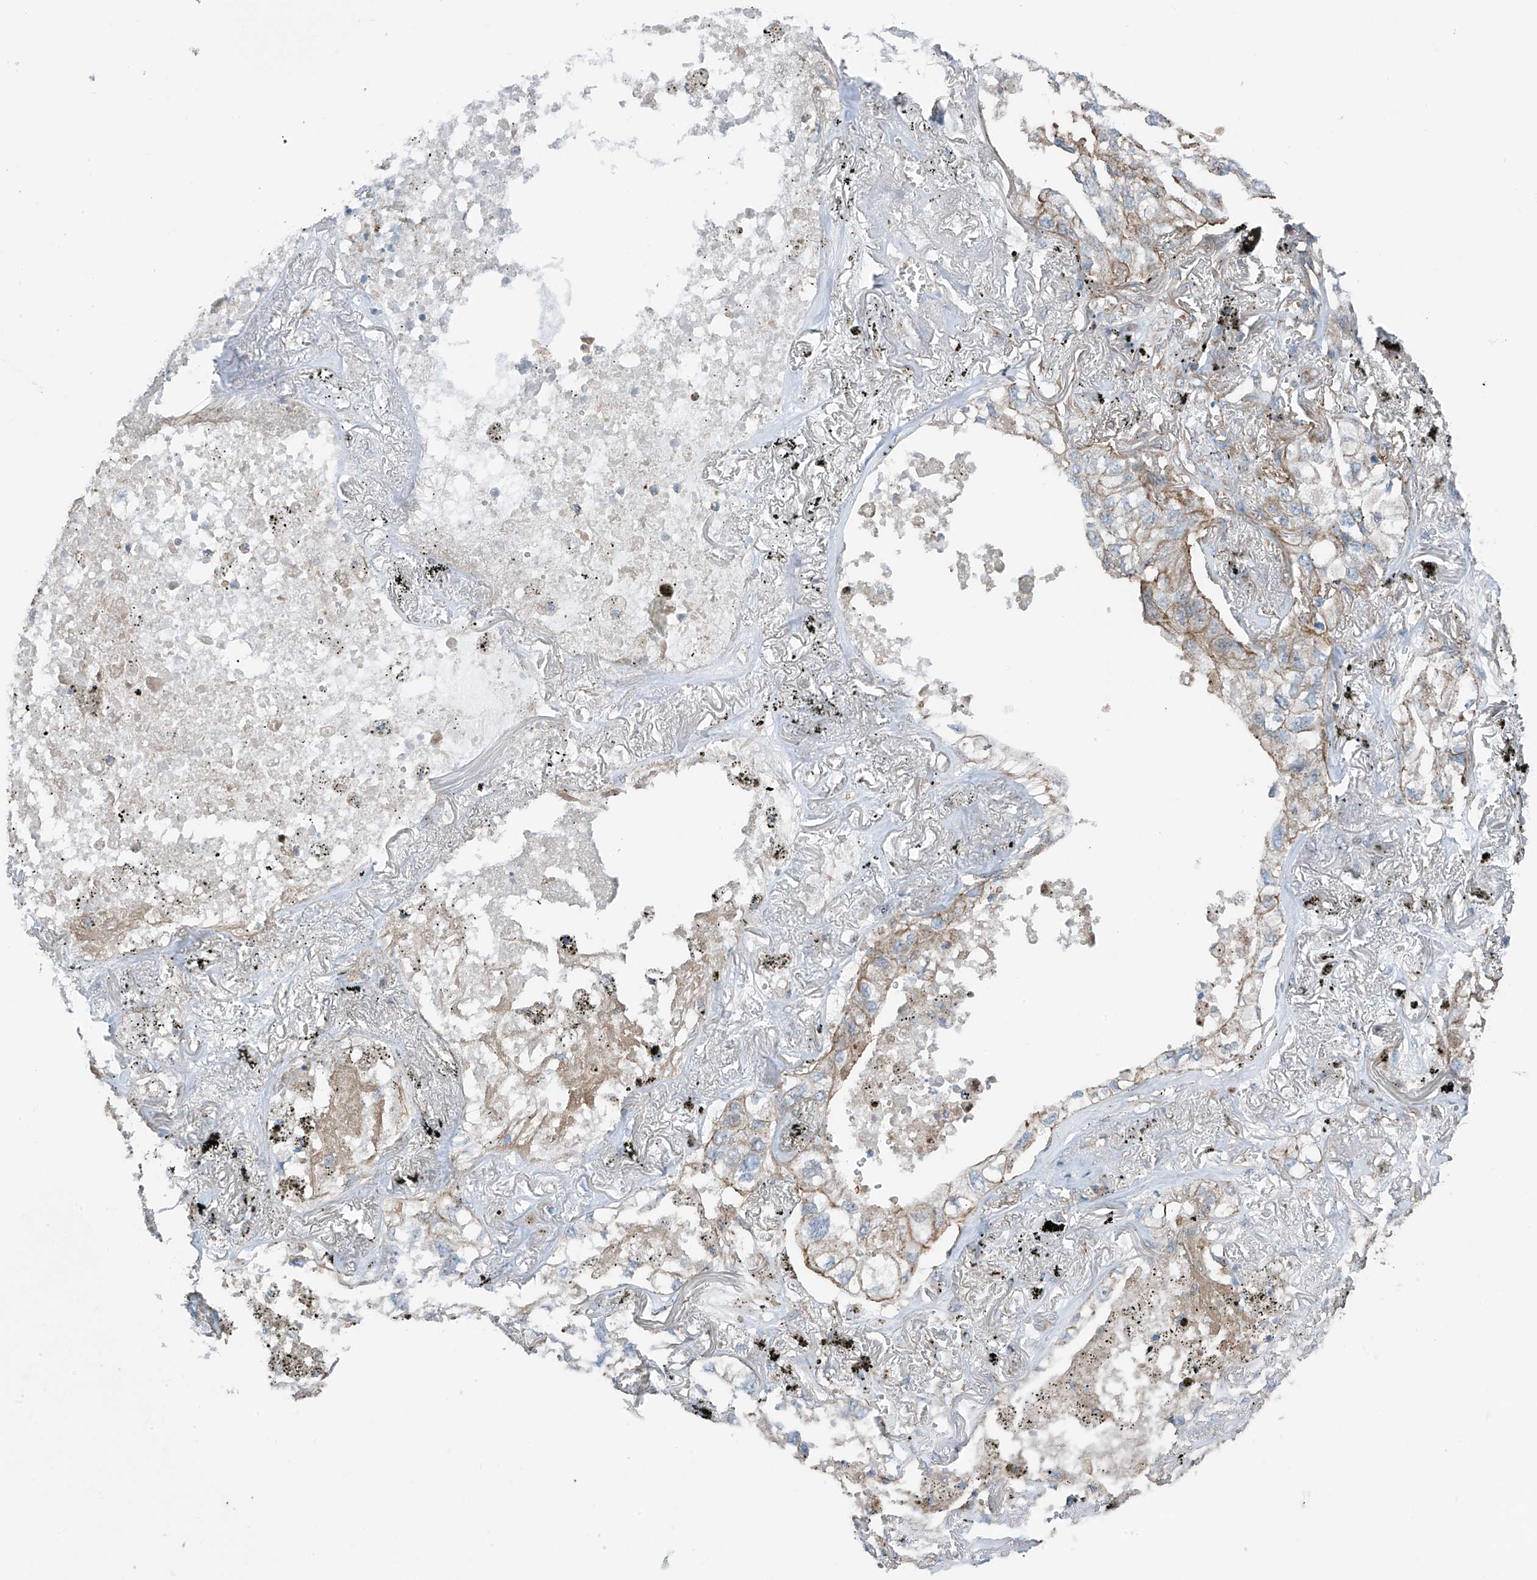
{"staining": {"intensity": "weak", "quantity": "<25%", "location": "cytoplasmic/membranous"}, "tissue": "lung cancer", "cell_type": "Tumor cells", "image_type": "cancer", "snomed": [{"axis": "morphology", "description": "Adenocarcinoma, NOS"}, {"axis": "topography", "description": "Lung"}], "caption": "A histopathology image of human lung adenocarcinoma is negative for staining in tumor cells.", "gene": "SLC1A5", "patient": {"sex": "male", "age": 65}}